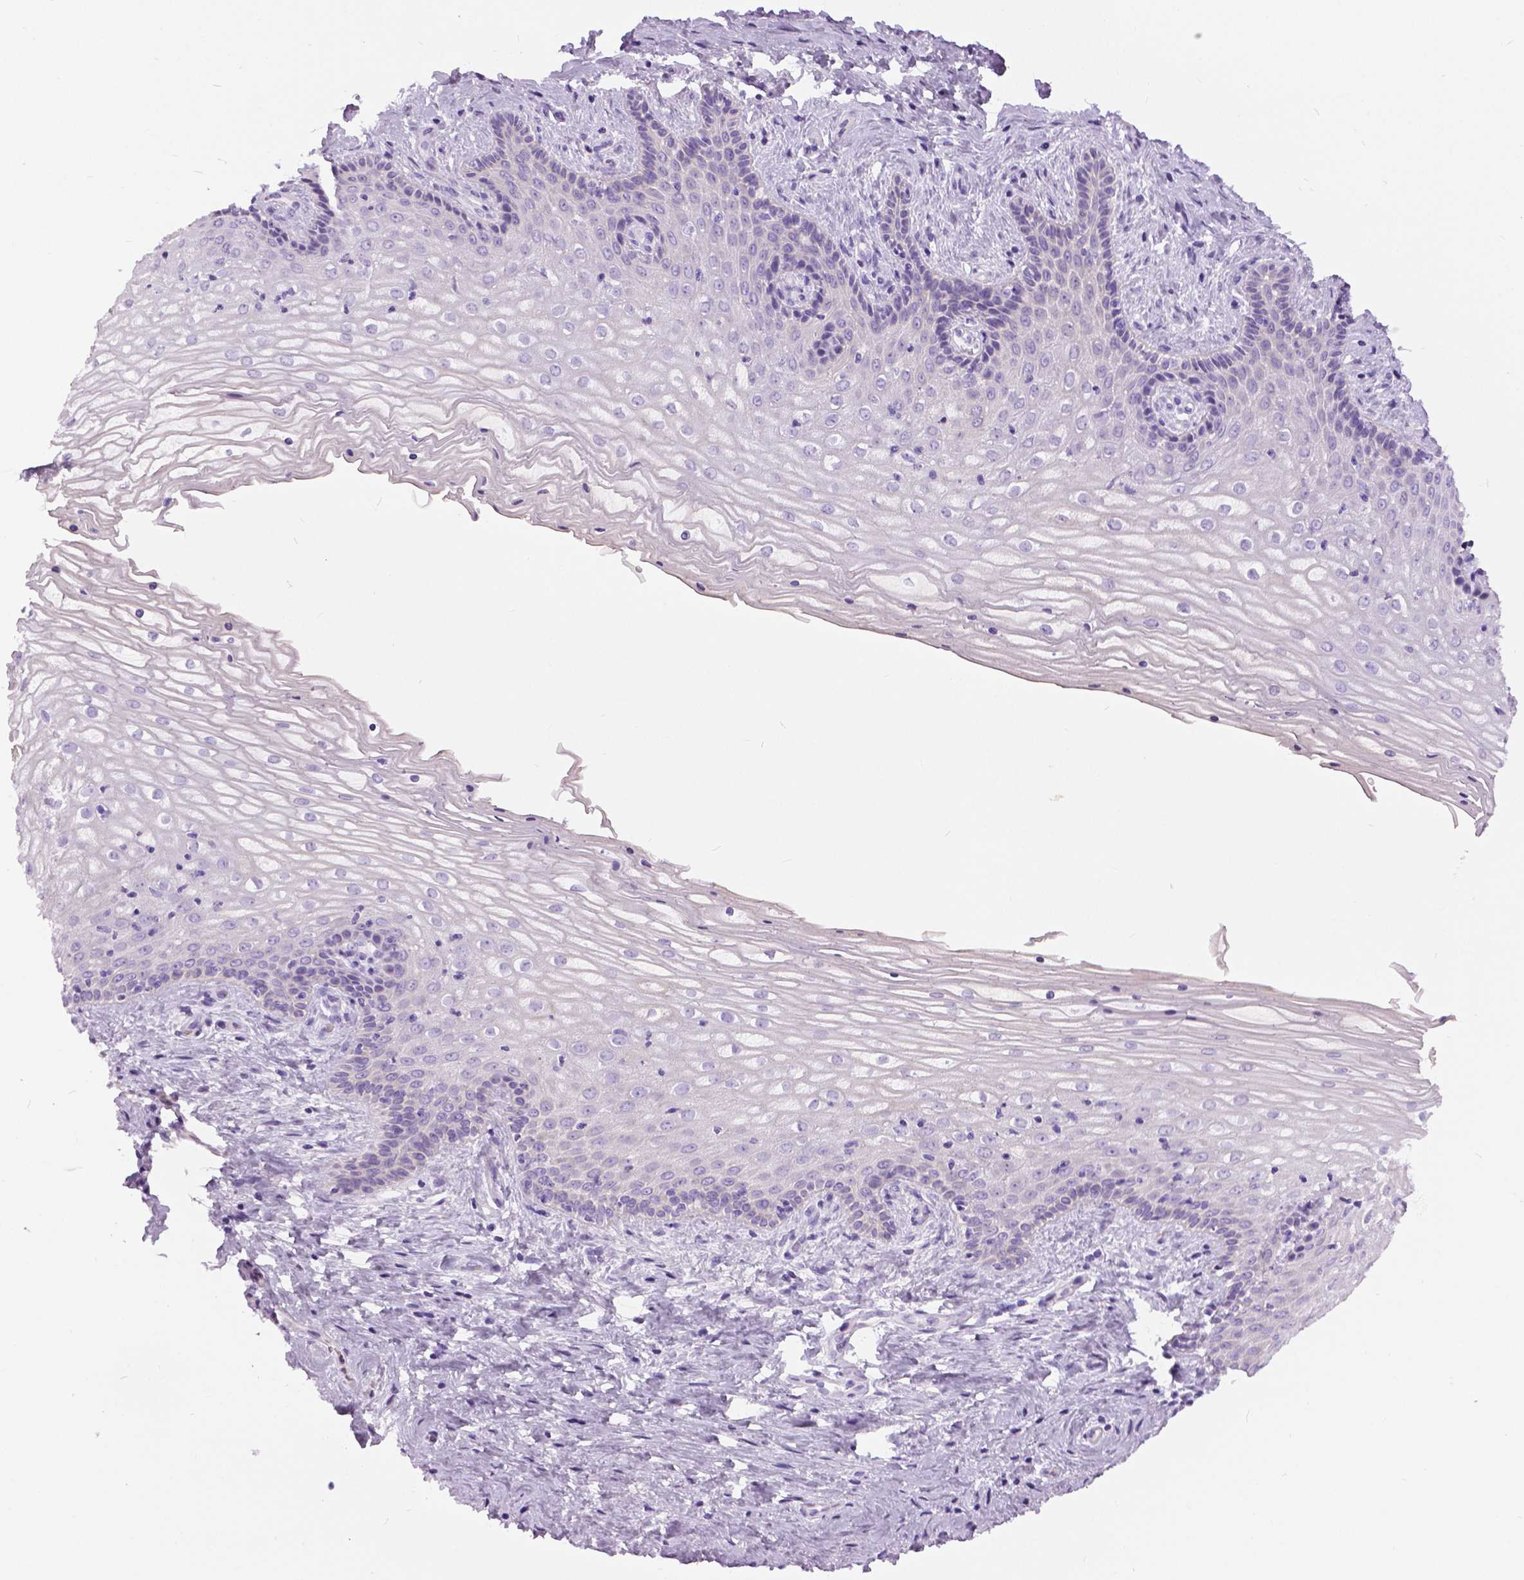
{"staining": {"intensity": "negative", "quantity": "none", "location": "none"}, "tissue": "vagina", "cell_type": "Squamous epithelial cells", "image_type": "normal", "snomed": [{"axis": "morphology", "description": "Normal tissue, NOS"}, {"axis": "topography", "description": "Vagina"}], "caption": "Unremarkable vagina was stained to show a protein in brown. There is no significant staining in squamous epithelial cells. The staining is performed using DAB (3,3'-diaminobenzidine) brown chromogen with nuclei counter-stained in using hematoxylin.", "gene": "TP53TG5", "patient": {"sex": "female", "age": 45}}